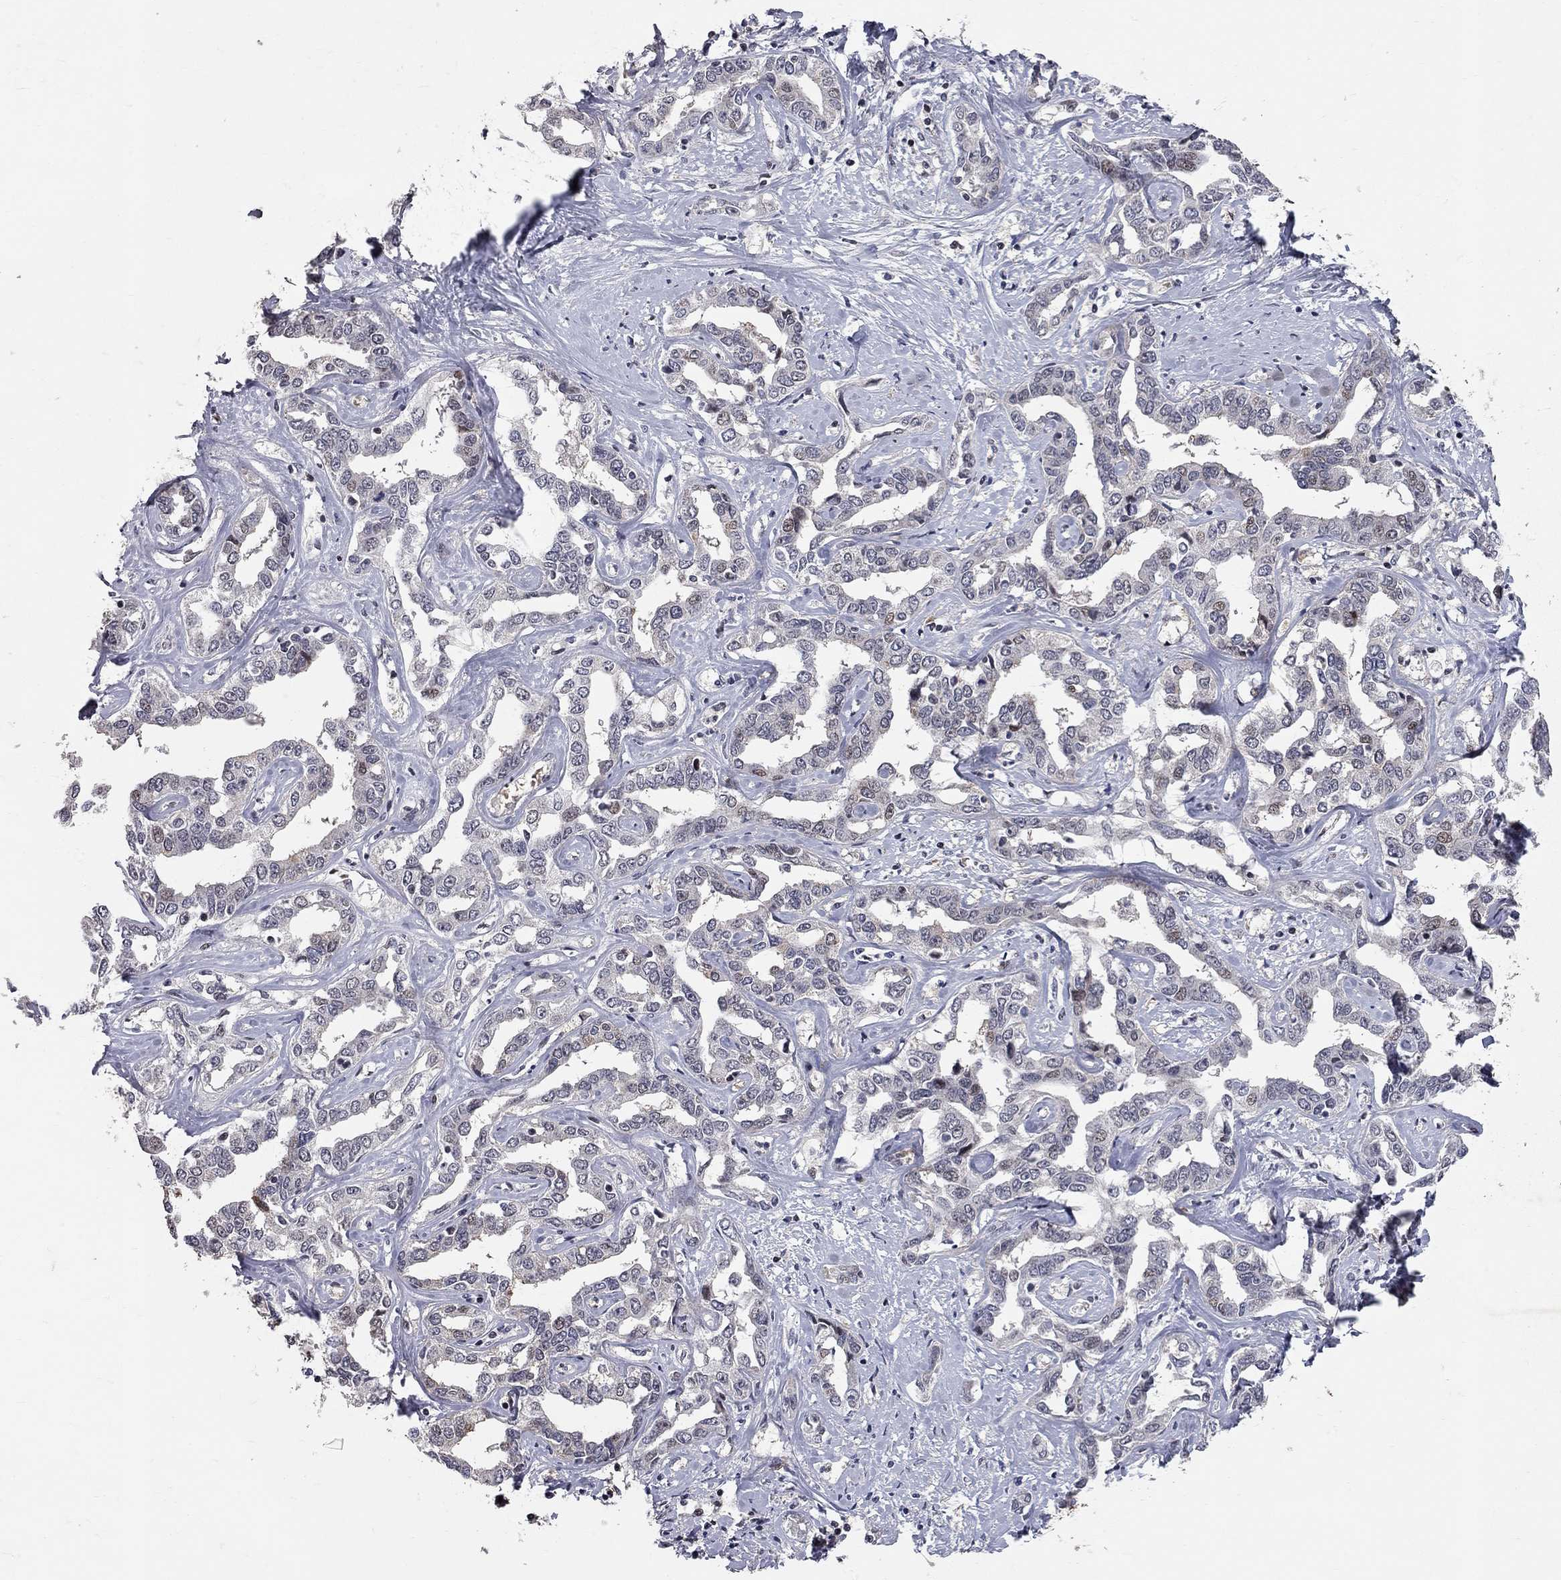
{"staining": {"intensity": "negative", "quantity": "none", "location": "none"}, "tissue": "liver cancer", "cell_type": "Tumor cells", "image_type": "cancer", "snomed": [{"axis": "morphology", "description": "Cholangiocarcinoma"}, {"axis": "topography", "description": "Liver"}], "caption": "The histopathology image exhibits no staining of tumor cells in liver cancer.", "gene": "HDAC3", "patient": {"sex": "male", "age": 59}}